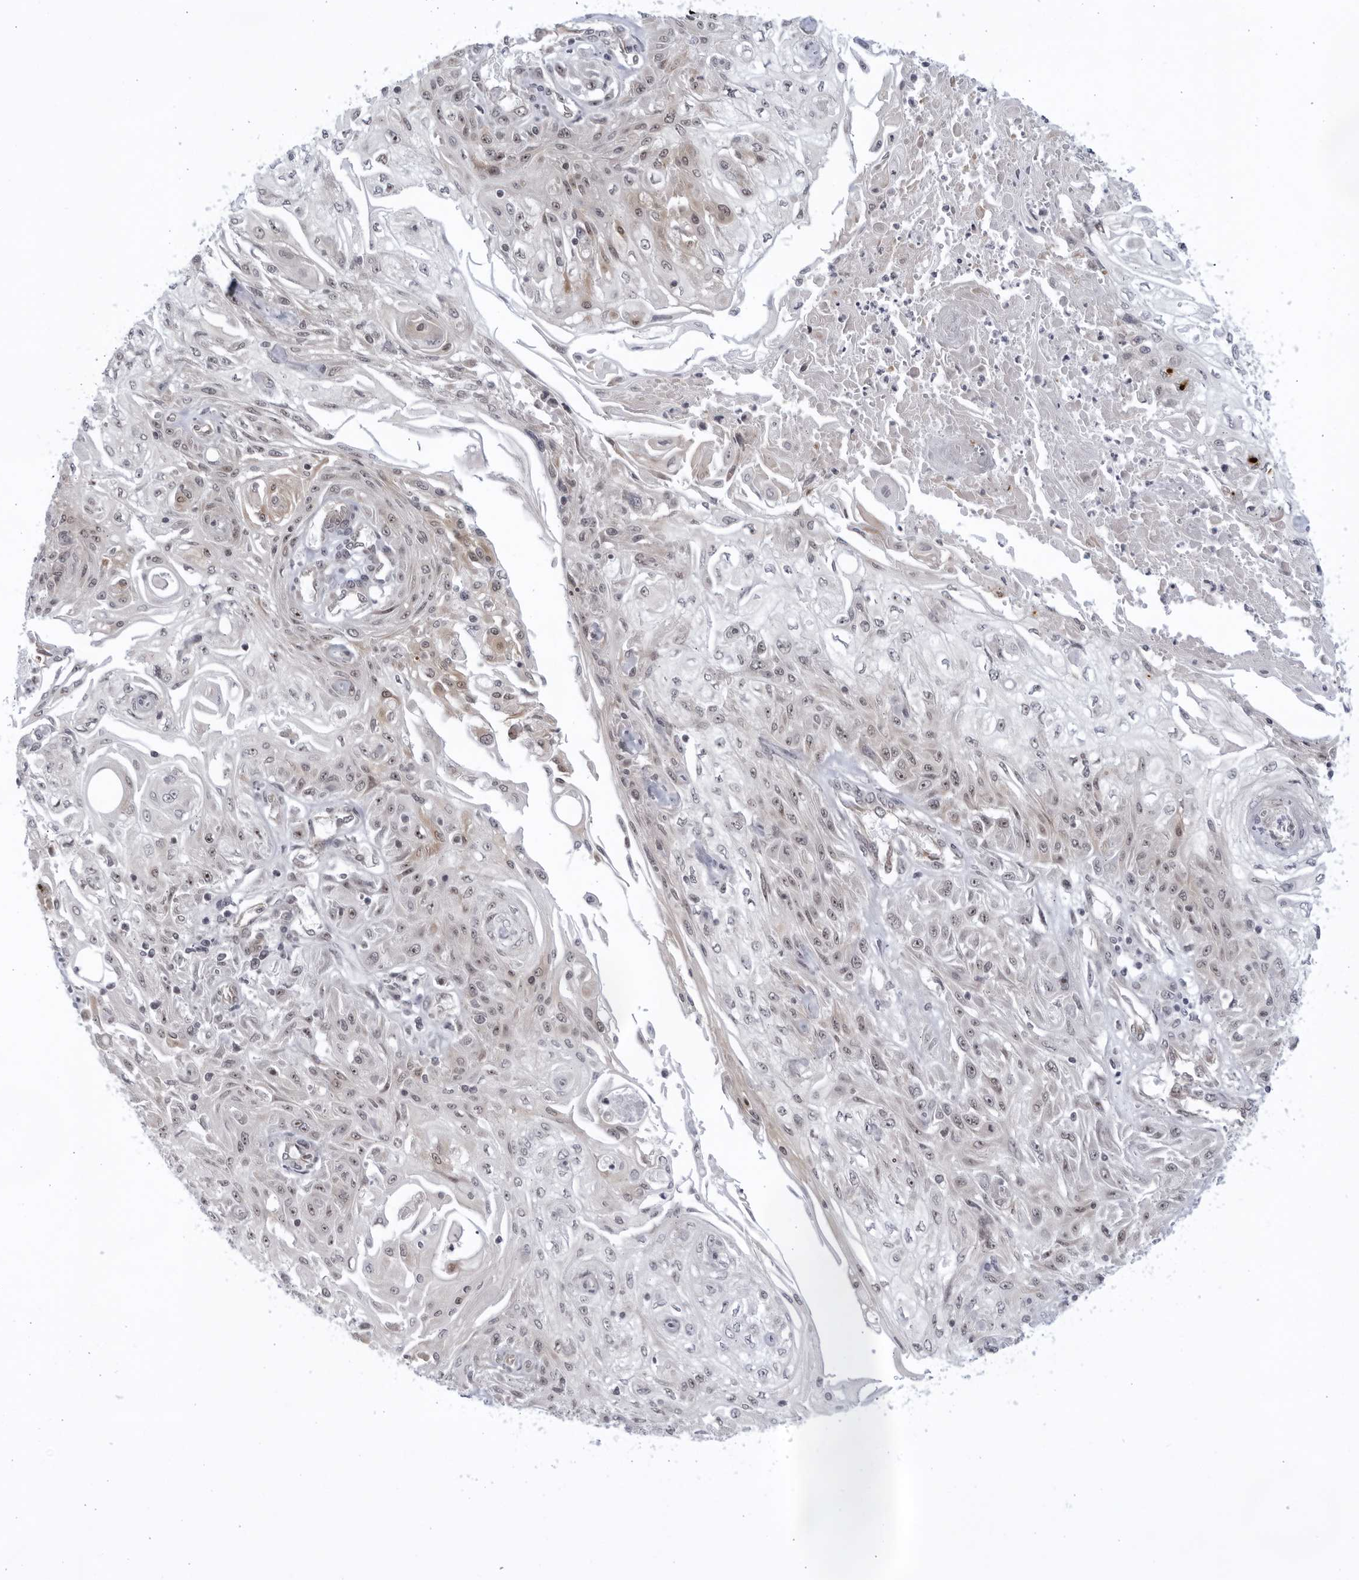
{"staining": {"intensity": "weak", "quantity": "25%-75%", "location": "nuclear"}, "tissue": "skin cancer", "cell_type": "Tumor cells", "image_type": "cancer", "snomed": [{"axis": "morphology", "description": "Squamous cell carcinoma, NOS"}, {"axis": "morphology", "description": "Squamous cell carcinoma, metastatic, NOS"}, {"axis": "topography", "description": "Skin"}, {"axis": "topography", "description": "Lymph node"}], "caption": "Immunohistochemistry histopathology image of human skin cancer stained for a protein (brown), which displays low levels of weak nuclear staining in approximately 25%-75% of tumor cells.", "gene": "ITGB3BP", "patient": {"sex": "male", "age": 75}}